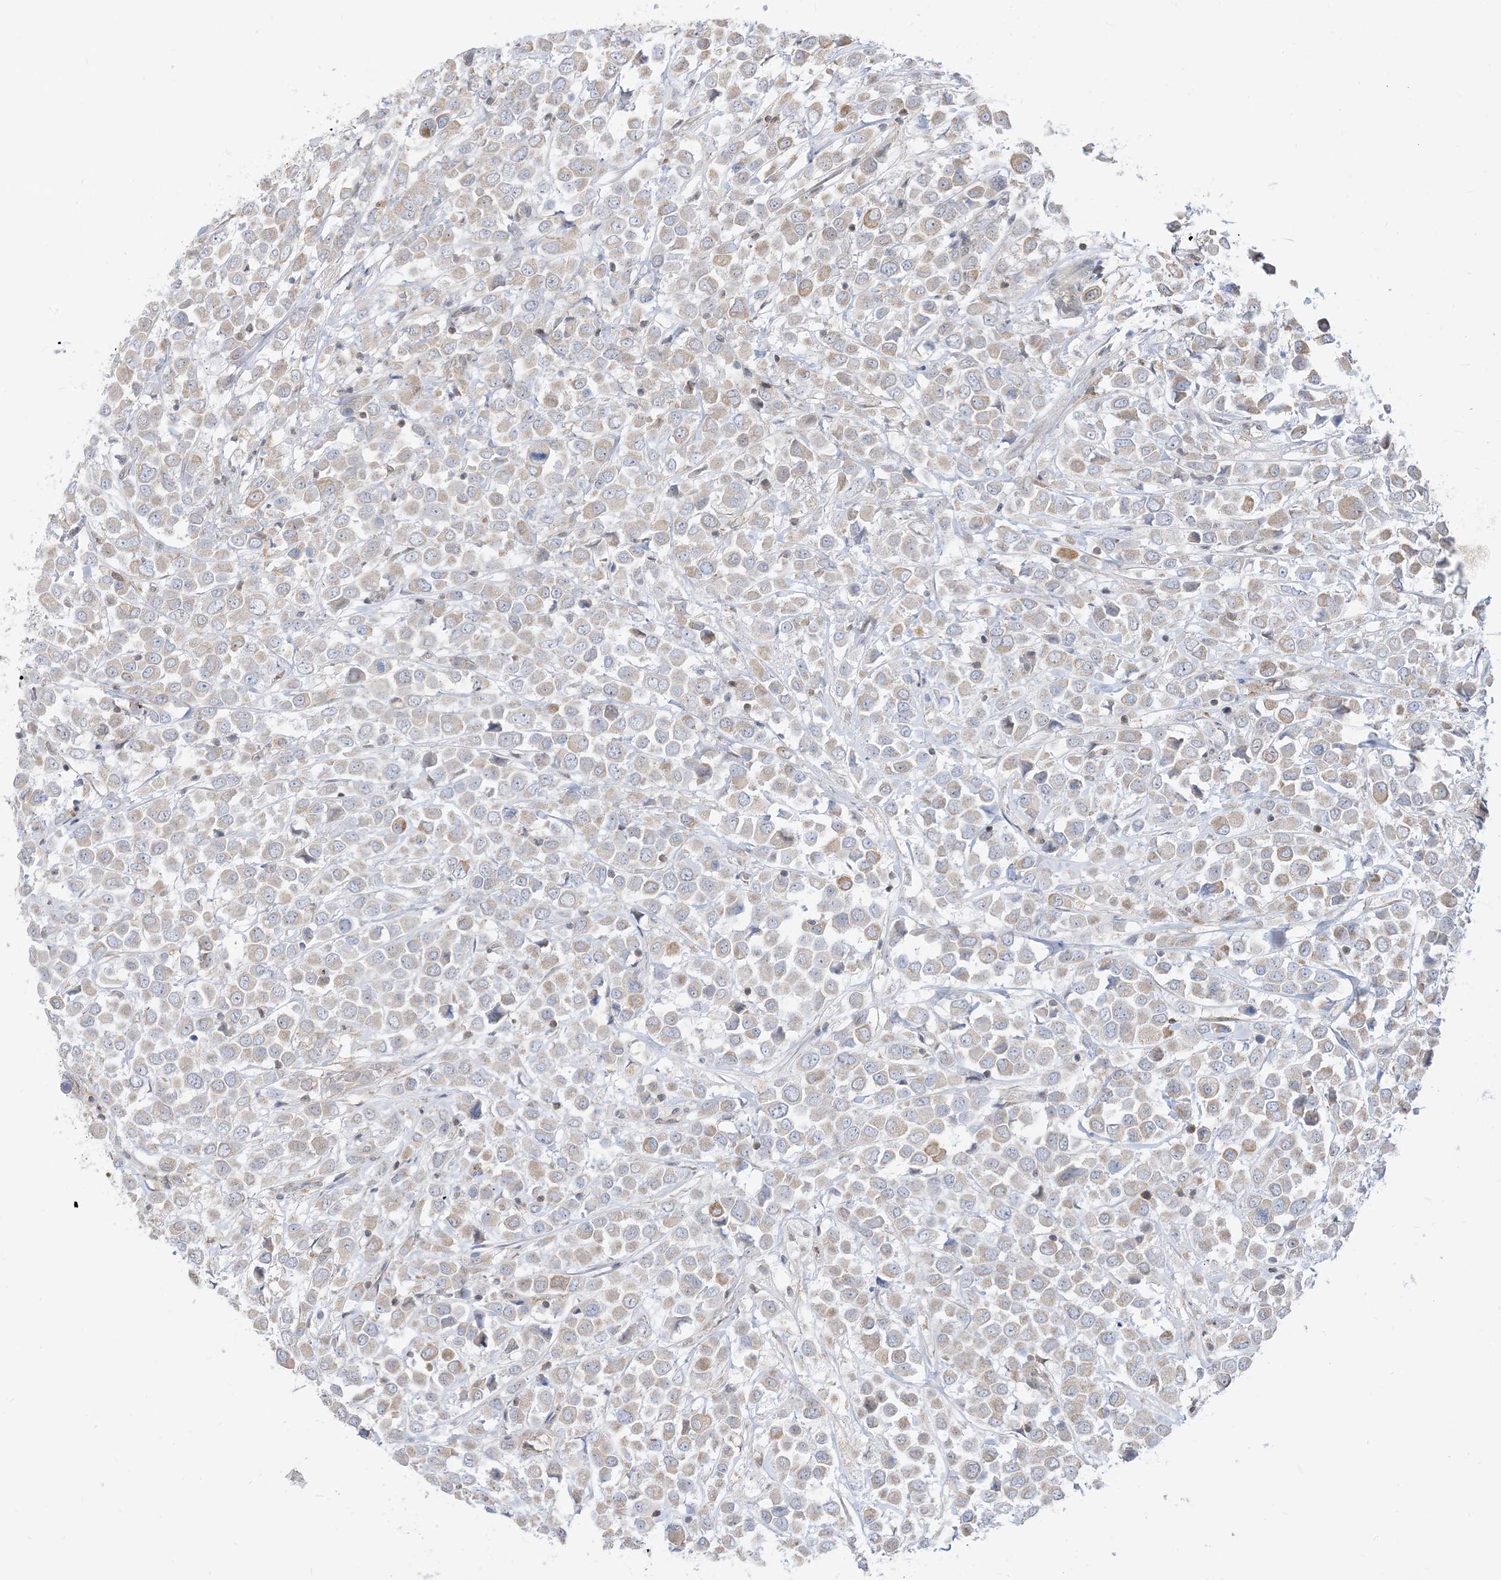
{"staining": {"intensity": "moderate", "quantity": "<25%", "location": "cytoplasmic/membranous"}, "tissue": "breast cancer", "cell_type": "Tumor cells", "image_type": "cancer", "snomed": [{"axis": "morphology", "description": "Duct carcinoma"}, {"axis": "topography", "description": "Breast"}], "caption": "Breast intraductal carcinoma stained with DAB IHC reveals low levels of moderate cytoplasmic/membranous positivity in approximately <25% of tumor cells.", "gene": "CASP4", "patient": {"sex": "female", "age": 61}}